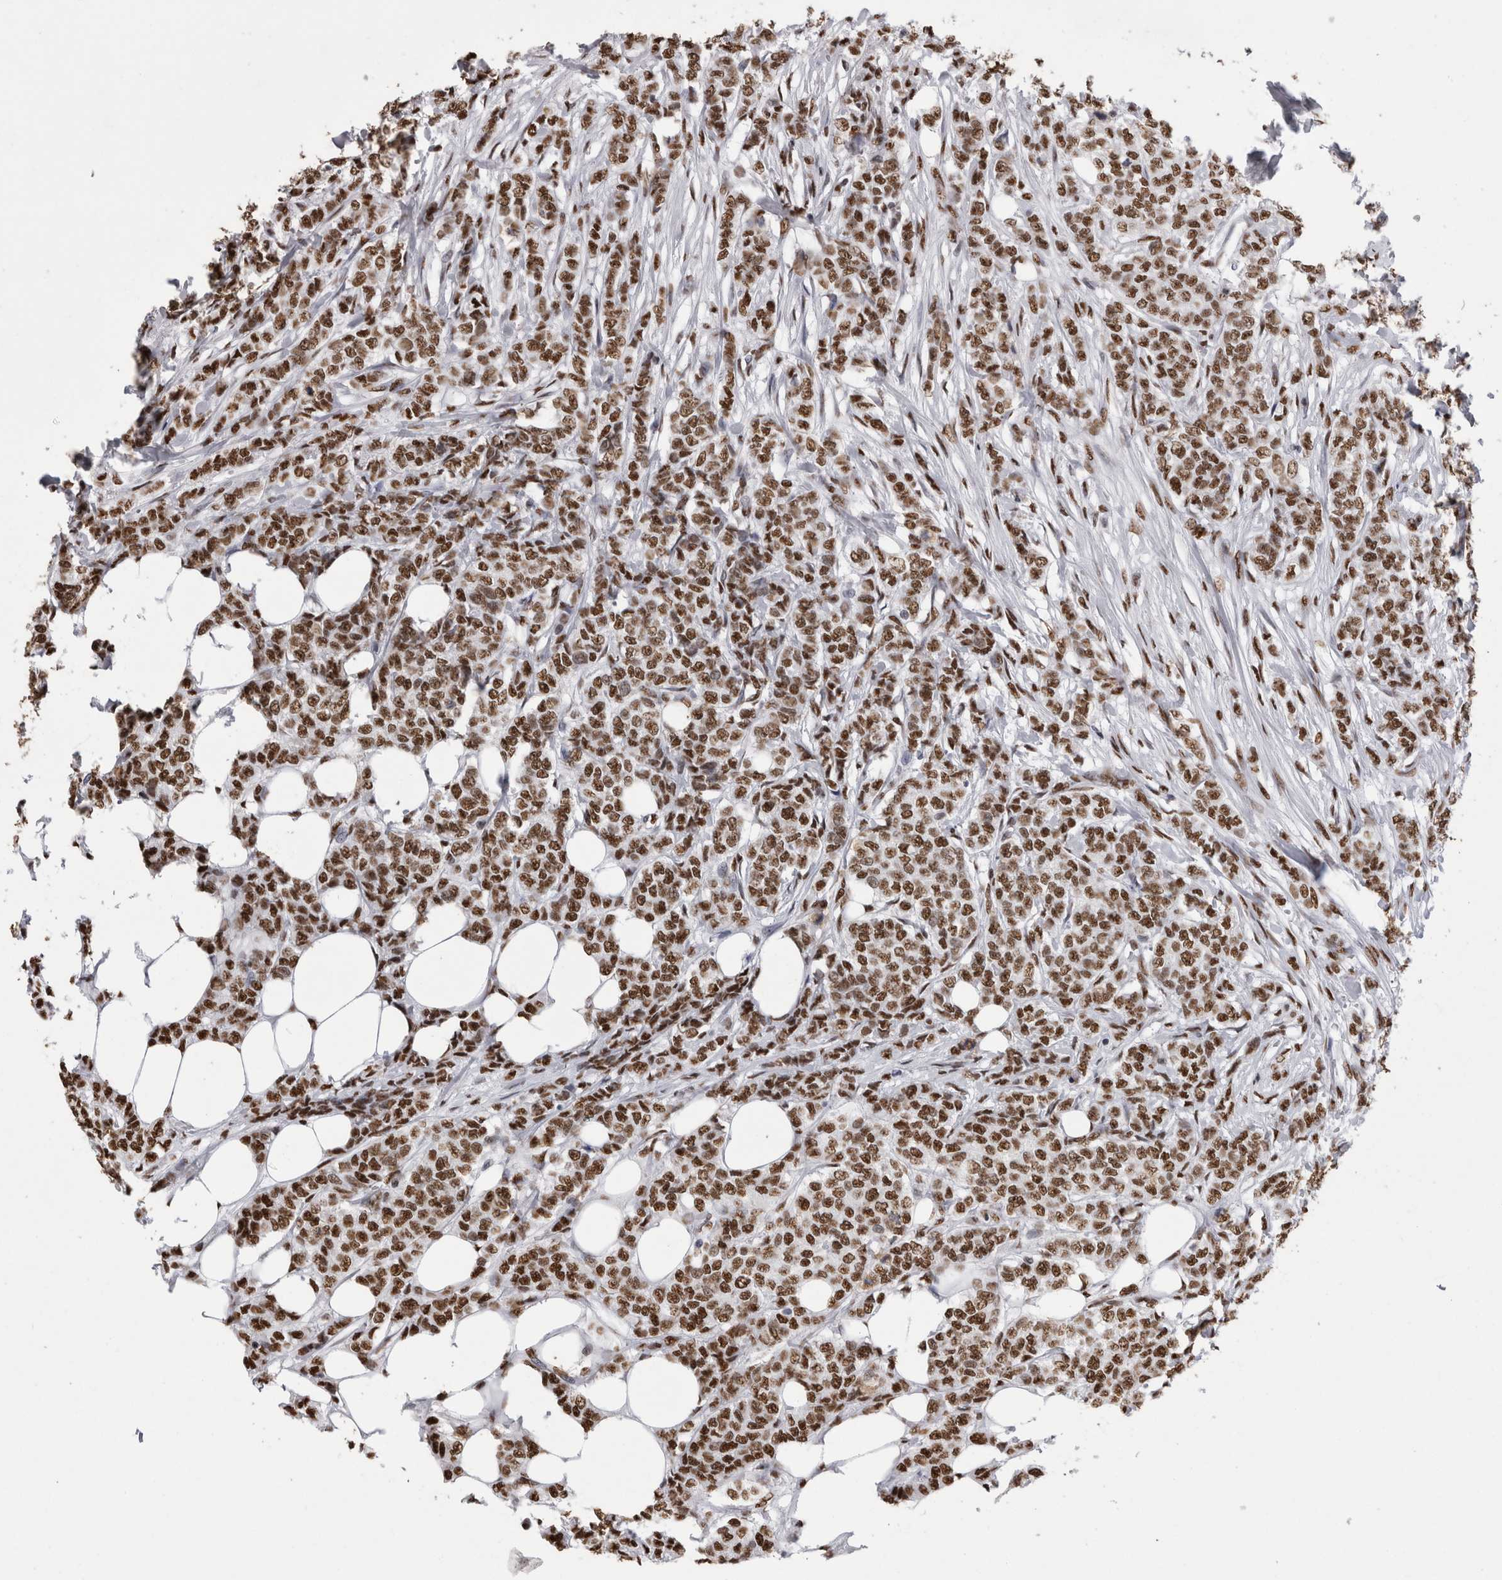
{"staining": {"intensity": "strong", "quantity": ">75%", "location": "nuclear"}, "tissue": "breast cancer", "cell_type": "Tumor cells", "image_type": "cancer", "snomed": [{"axis": "morphology", "description": "Lobular carcinoma"}, {"axis": "topography", "description": "Skin"}, {"axis": "topography", "description": "Breast"}], "caption": "Breast cancer (lobular carcinoma) stained with DAB (3,3'-diaminobenzidine) IHC shows high levels of strong nuclear expression in approximately >75% of tumor cells.", "gene": "ALPK3", "patient": {"sex": "female", "age": 46}}